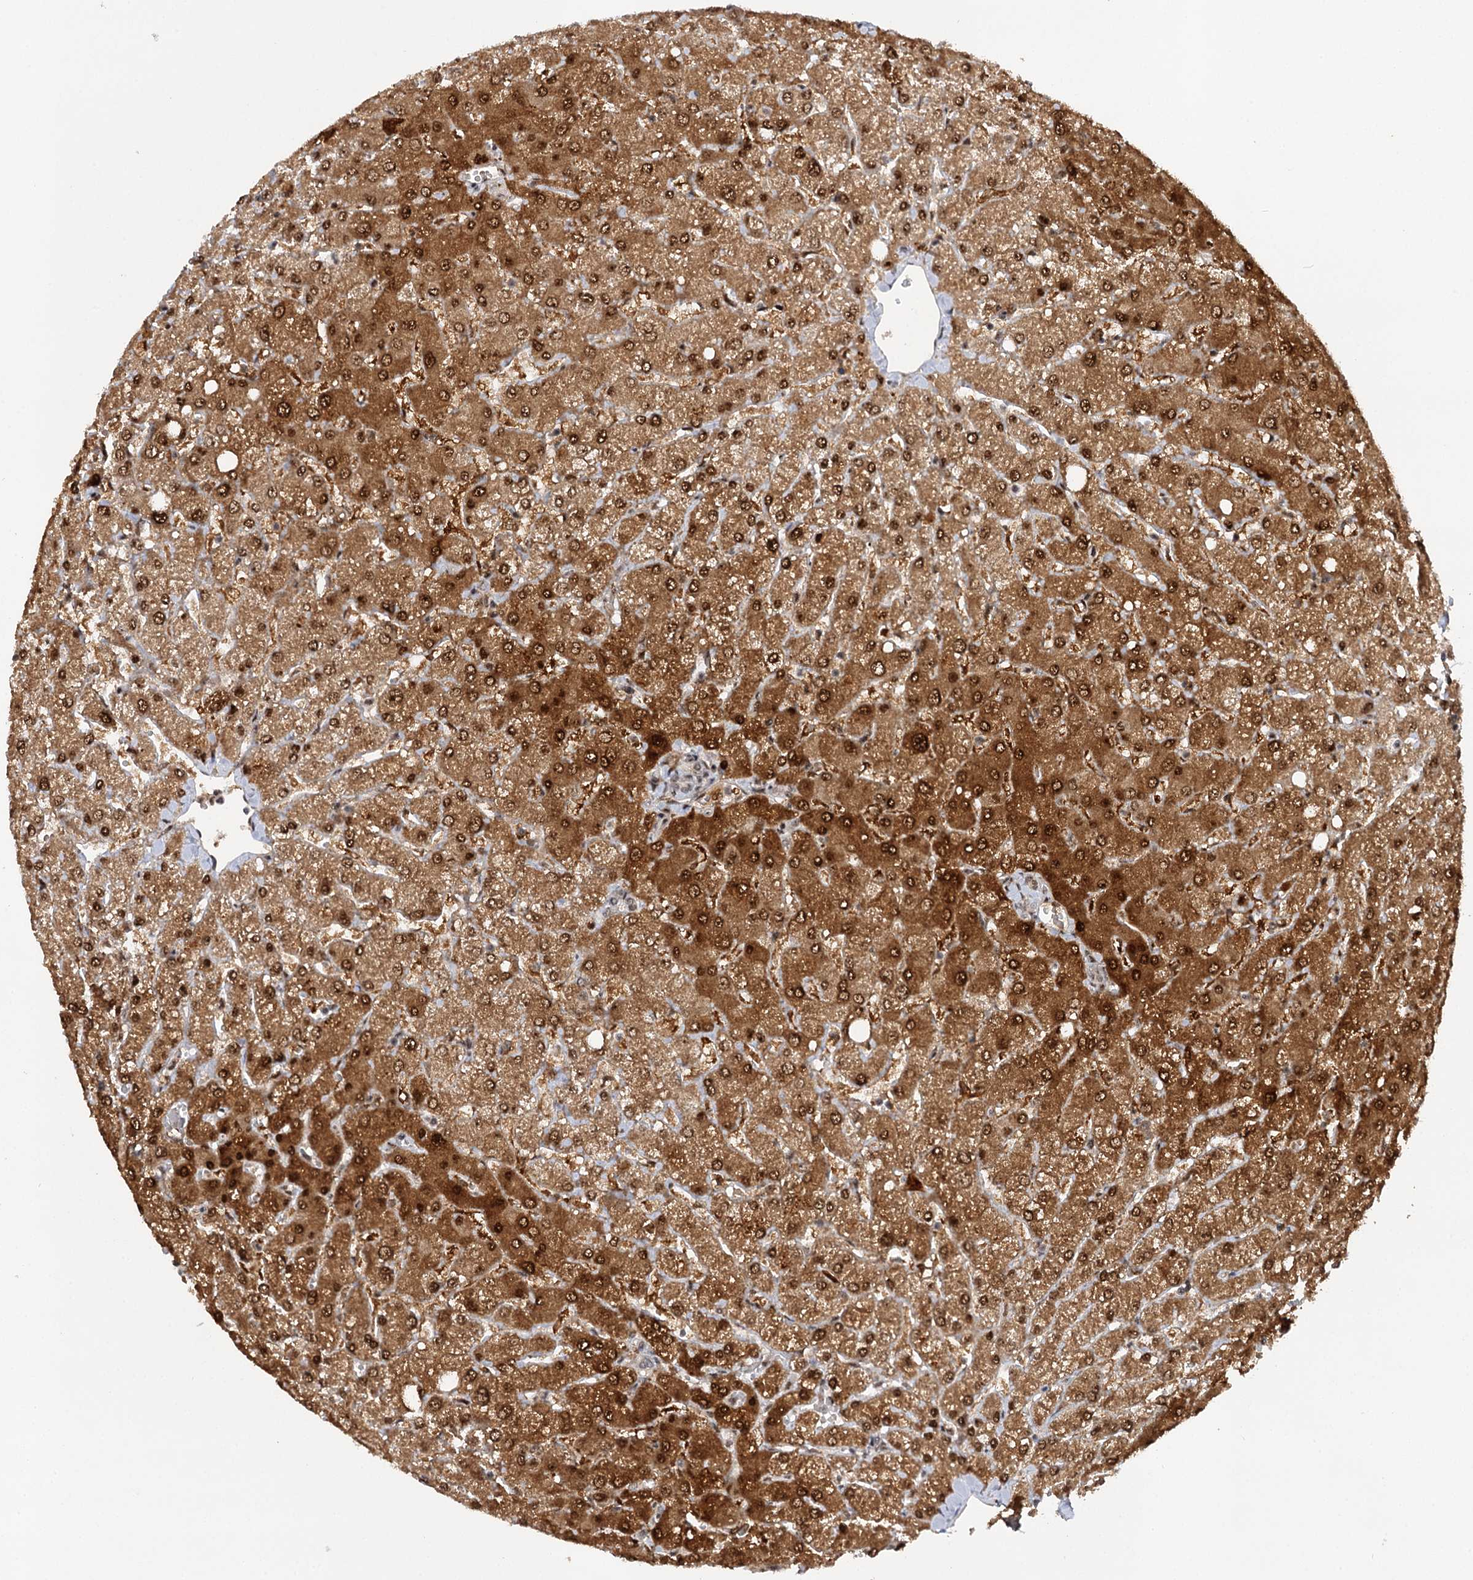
{"staining": {"intensity": "weak", "quantity": "25%-75%", "location": "nuclear"}, "tissue": "liver", "cell_type": "Cholangiocytes", "image_type": "normal", "snomed": [{"axis": "morphology", "description": "Normal tissue, NOS"}, {"axis": "topography", "description": "Liver"}], "caption": "Weak nuclear expression is identified in about 25%-75% of cholangiocytes in normal liver. (Stains: DAB (3,3'-diaminobenzidine) in brown, nuclei in blue, Microscopy: brightfield microscopy at high magnification).", "gene": "BUD13", "patient": {"sex": "female", "age": 54}}